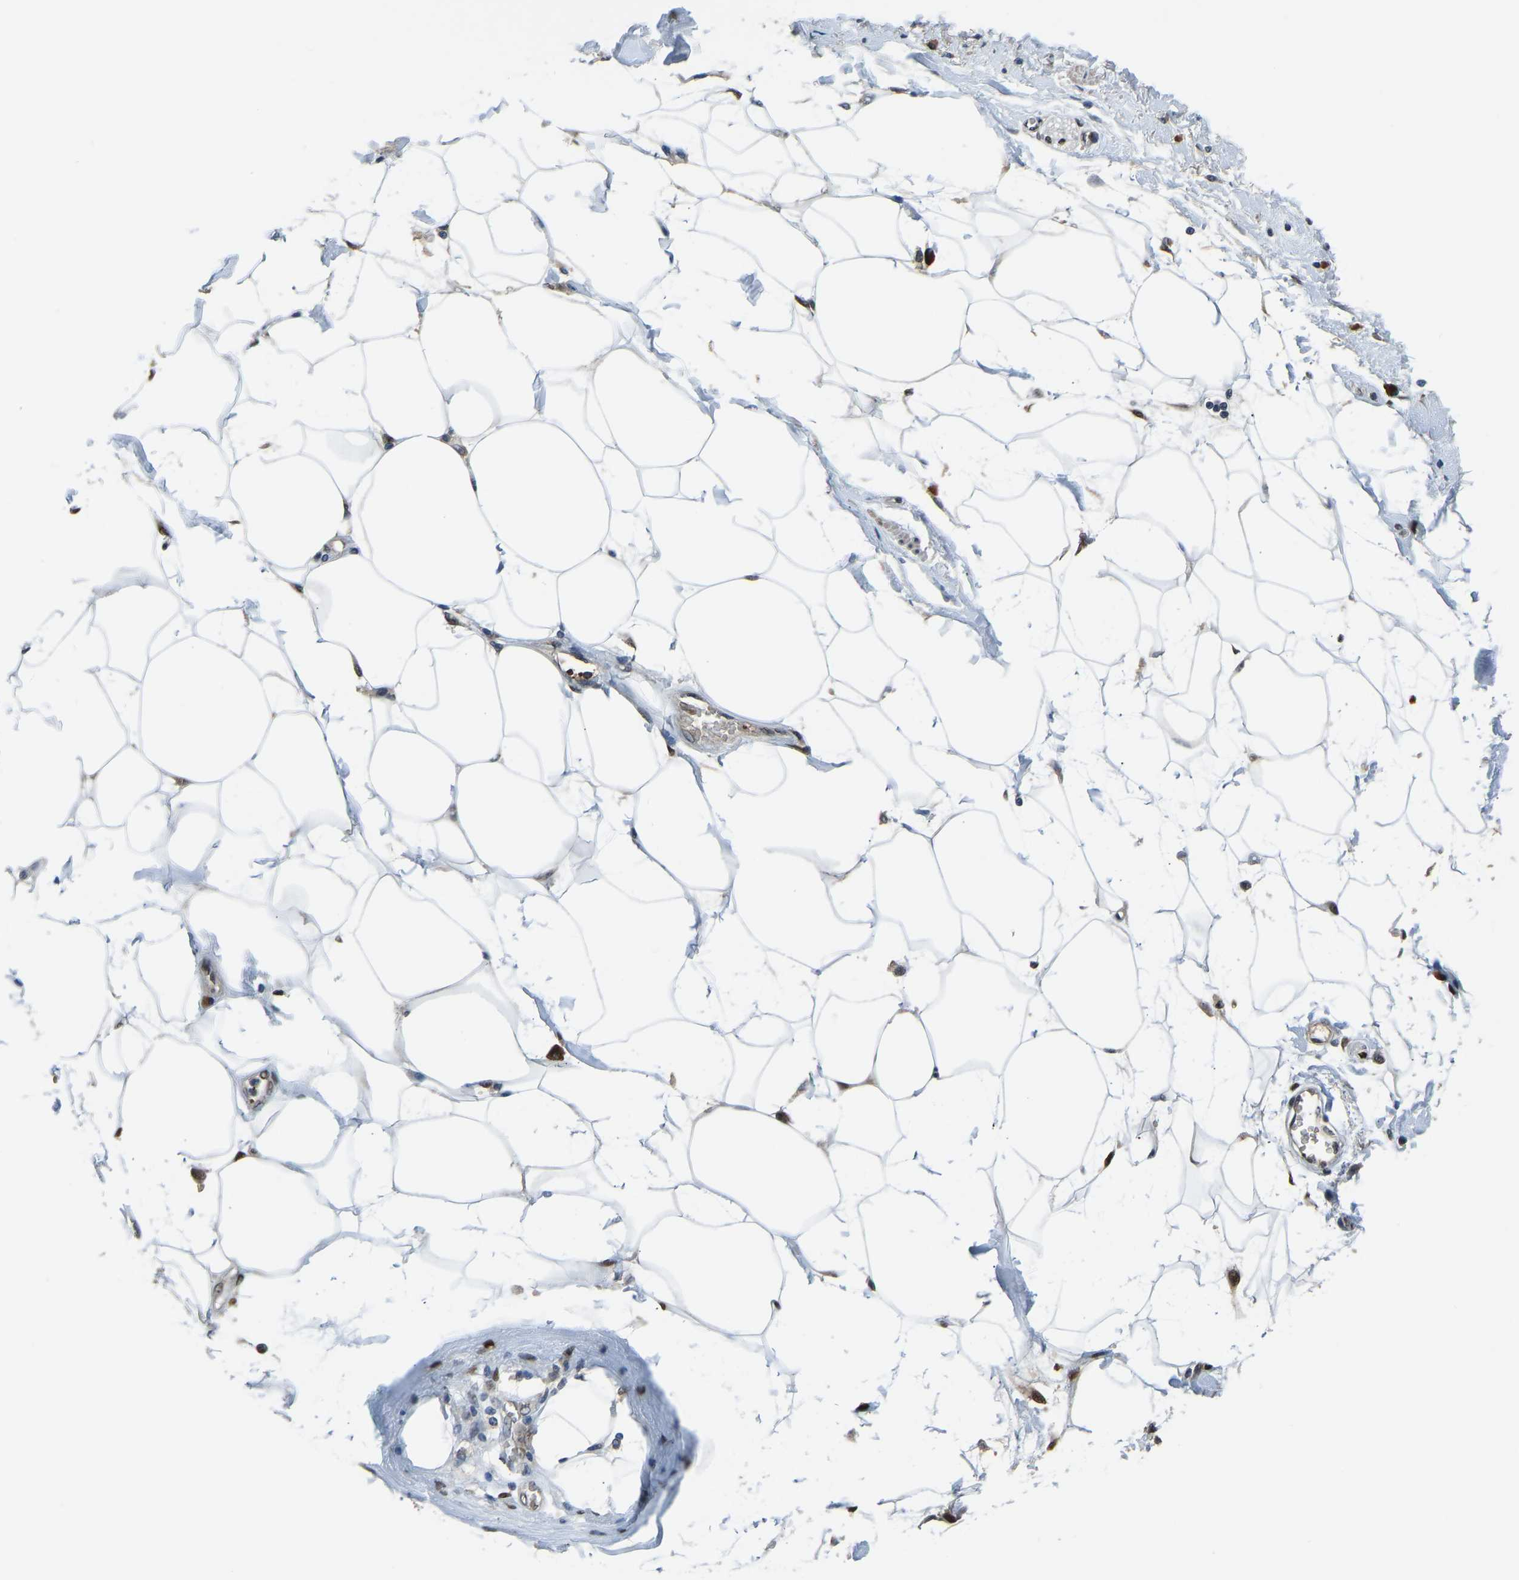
{"staining": {"intensity": "weak", "quantity": "25%-75%", "location": "nuclear"}, "tissue": "adipose tissue", "cell_type": "Adipocytes", "image_type": "normal", "snomed": [{"axis": "morphology", "description": "Normal tissue, NOS"}, {"axis": "morphology", "description": "Adenocarcinoma, NOS"}, {"axis": "topography", "description": "Duodenum"}, {"axis": "topography", "description": "Peripheral nerve tissue"}], "caption": "Adipose tissue stained for a protein exhibits weak nuclear positivity in adipocytes. The staining was performed using DAB, with brown indicating positive protein expression. Nuclei are stained blue with hematoxylin.", "gene": "FOS", "patient": {"sex": "female", "age": 60}}